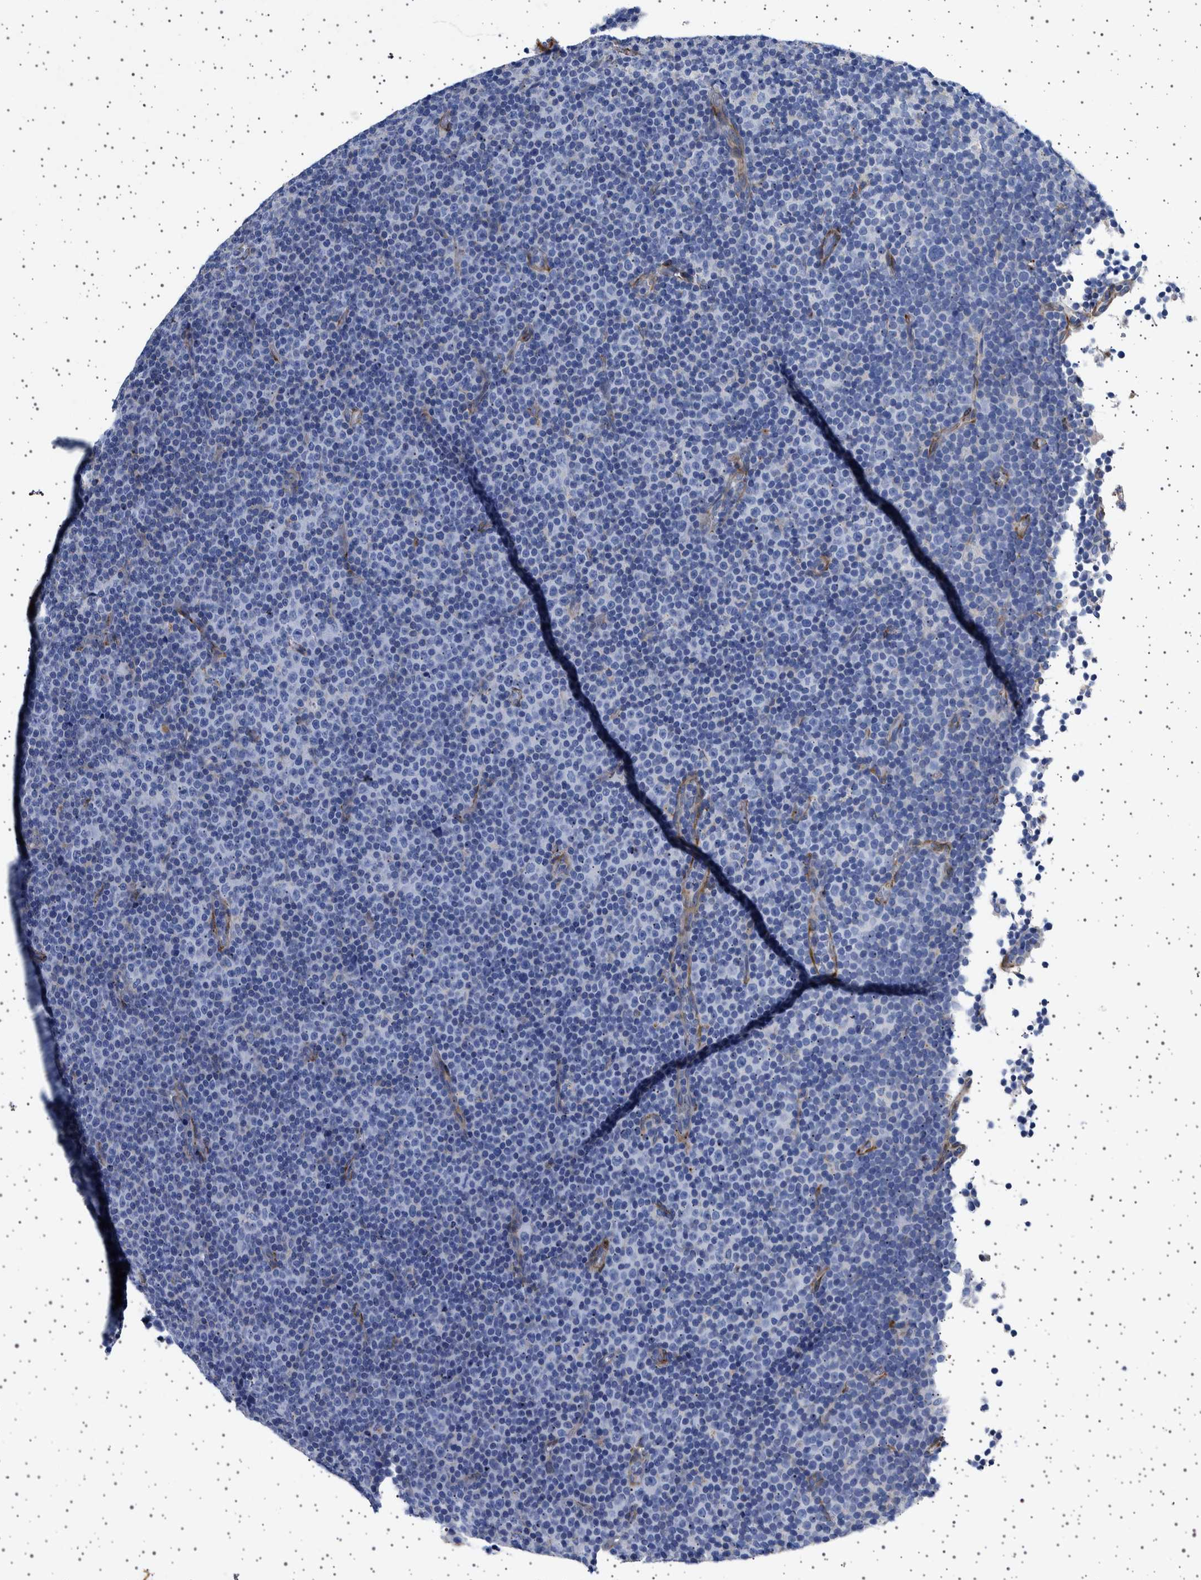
{"staining": {"intensity": "negative", "quantity": "none", "location": "none"}, "tissue": "lymphoma", "cell_type": "Tumor cells", "image_type": "cancer", "snomed": [{"axis": "morphology", "description": "Malignant lymphoma, non-Hodgkin's type, Low grade"}, {"axis": "topography", "description": "Lymph node"}], "caption": "A photomicrograph of low-grade malignant lymphoma, non-Hodgkin's type stained for a protein exhibits no brown staining in tumor cells.", "gene": "SEPTIN4", "patient": {"sex": "female", "age": 67}}